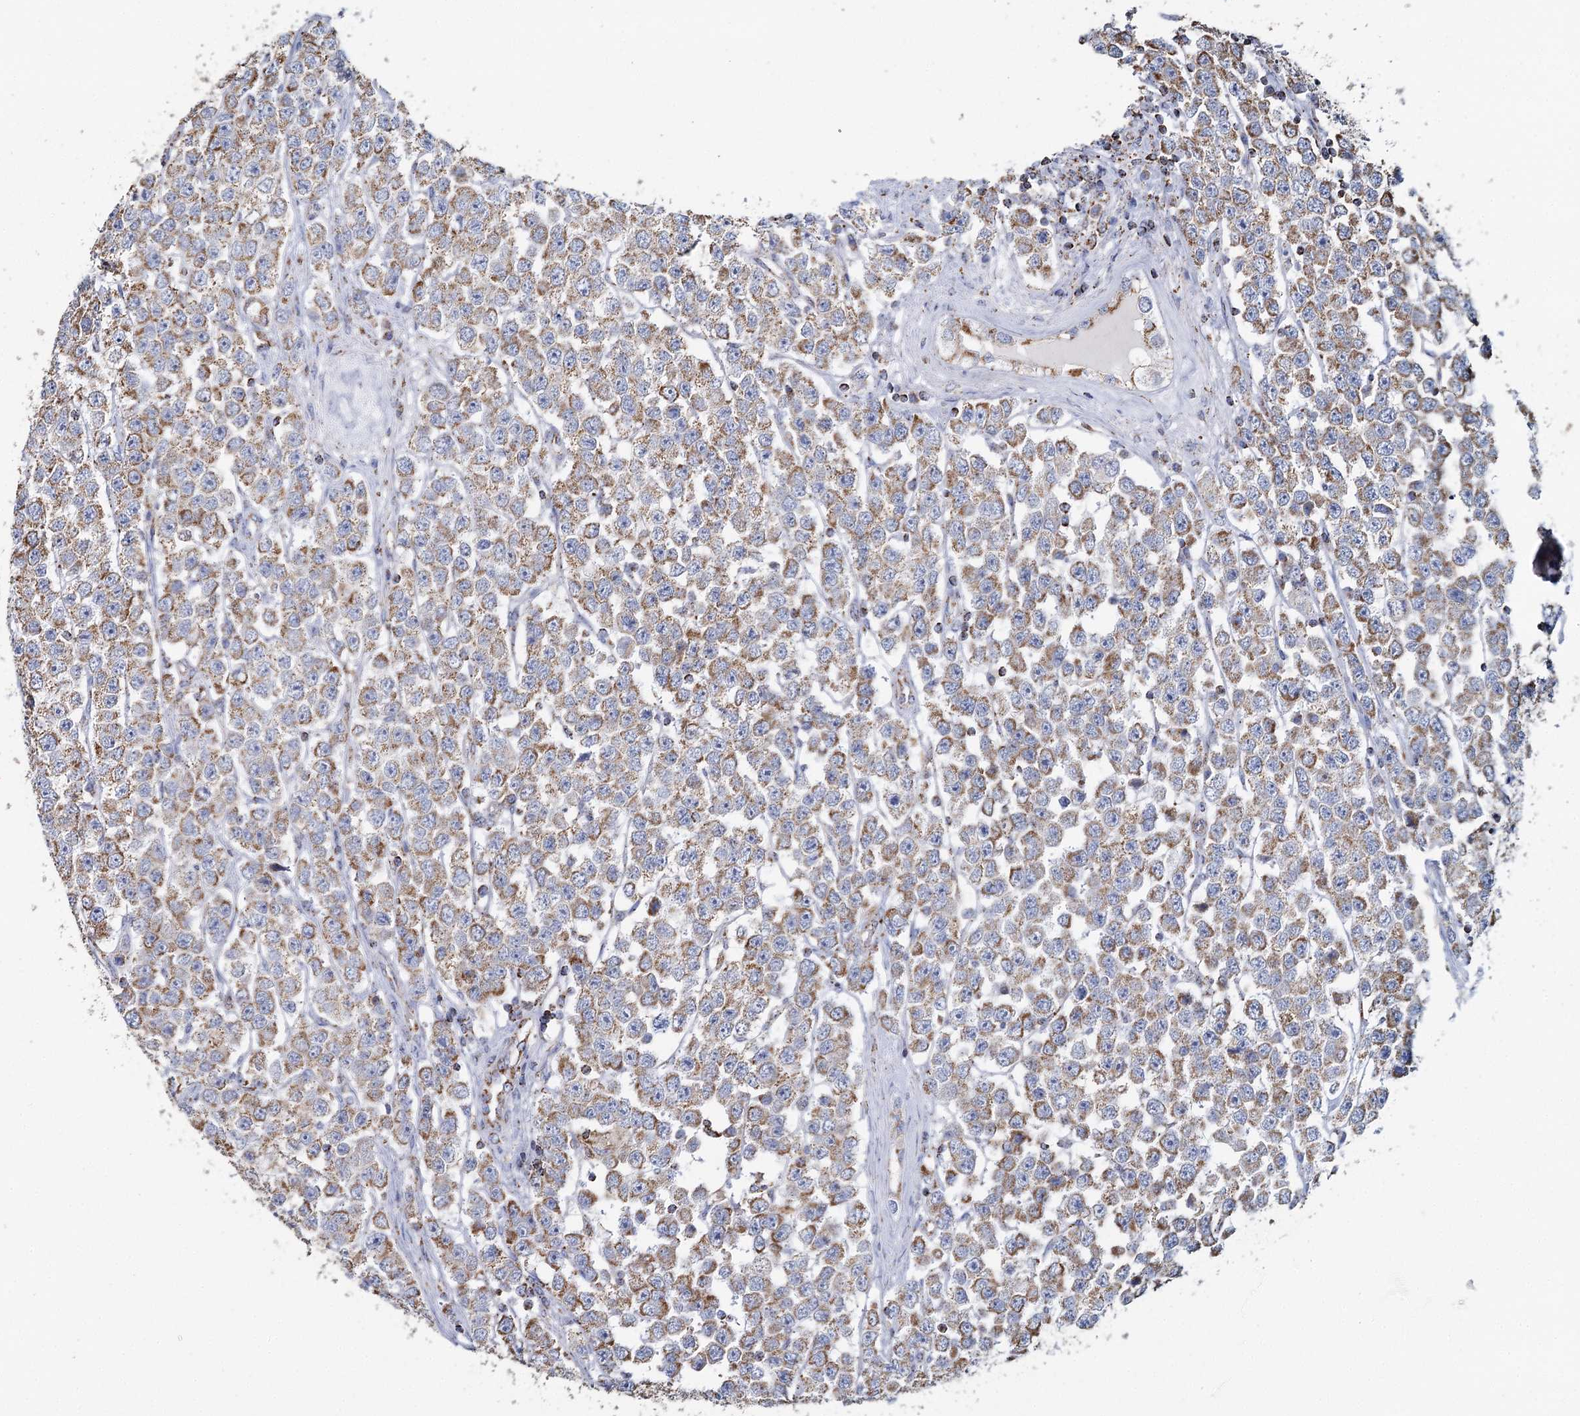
{"staining": {"intensity": "moderate", "quantity": "25%-75%", "location": "cytoplasmic/membranous"}, "tissue": "testis cancer", "cell_type": "Tumor cells", "image_type": "cancer", "snomed": [{"axis": "morphology", "description": "Seminoma, NOS"}, {"axis": "topography", "description": "Testis"}], "caption": "High-magnification brightfield microscopy of testis cancer (seminoma) stained with DAB (brown) and counterstained with hematoxylin (blue). tumor cells exhibit moderate cytoplasmic/membranous expression is present in approximately25%-75% of cells. (DAB = brown stain, brightfield microscopy at high magnification).", "gene": "MRPL44", "patient": {"sex": "male", "age": 28}}